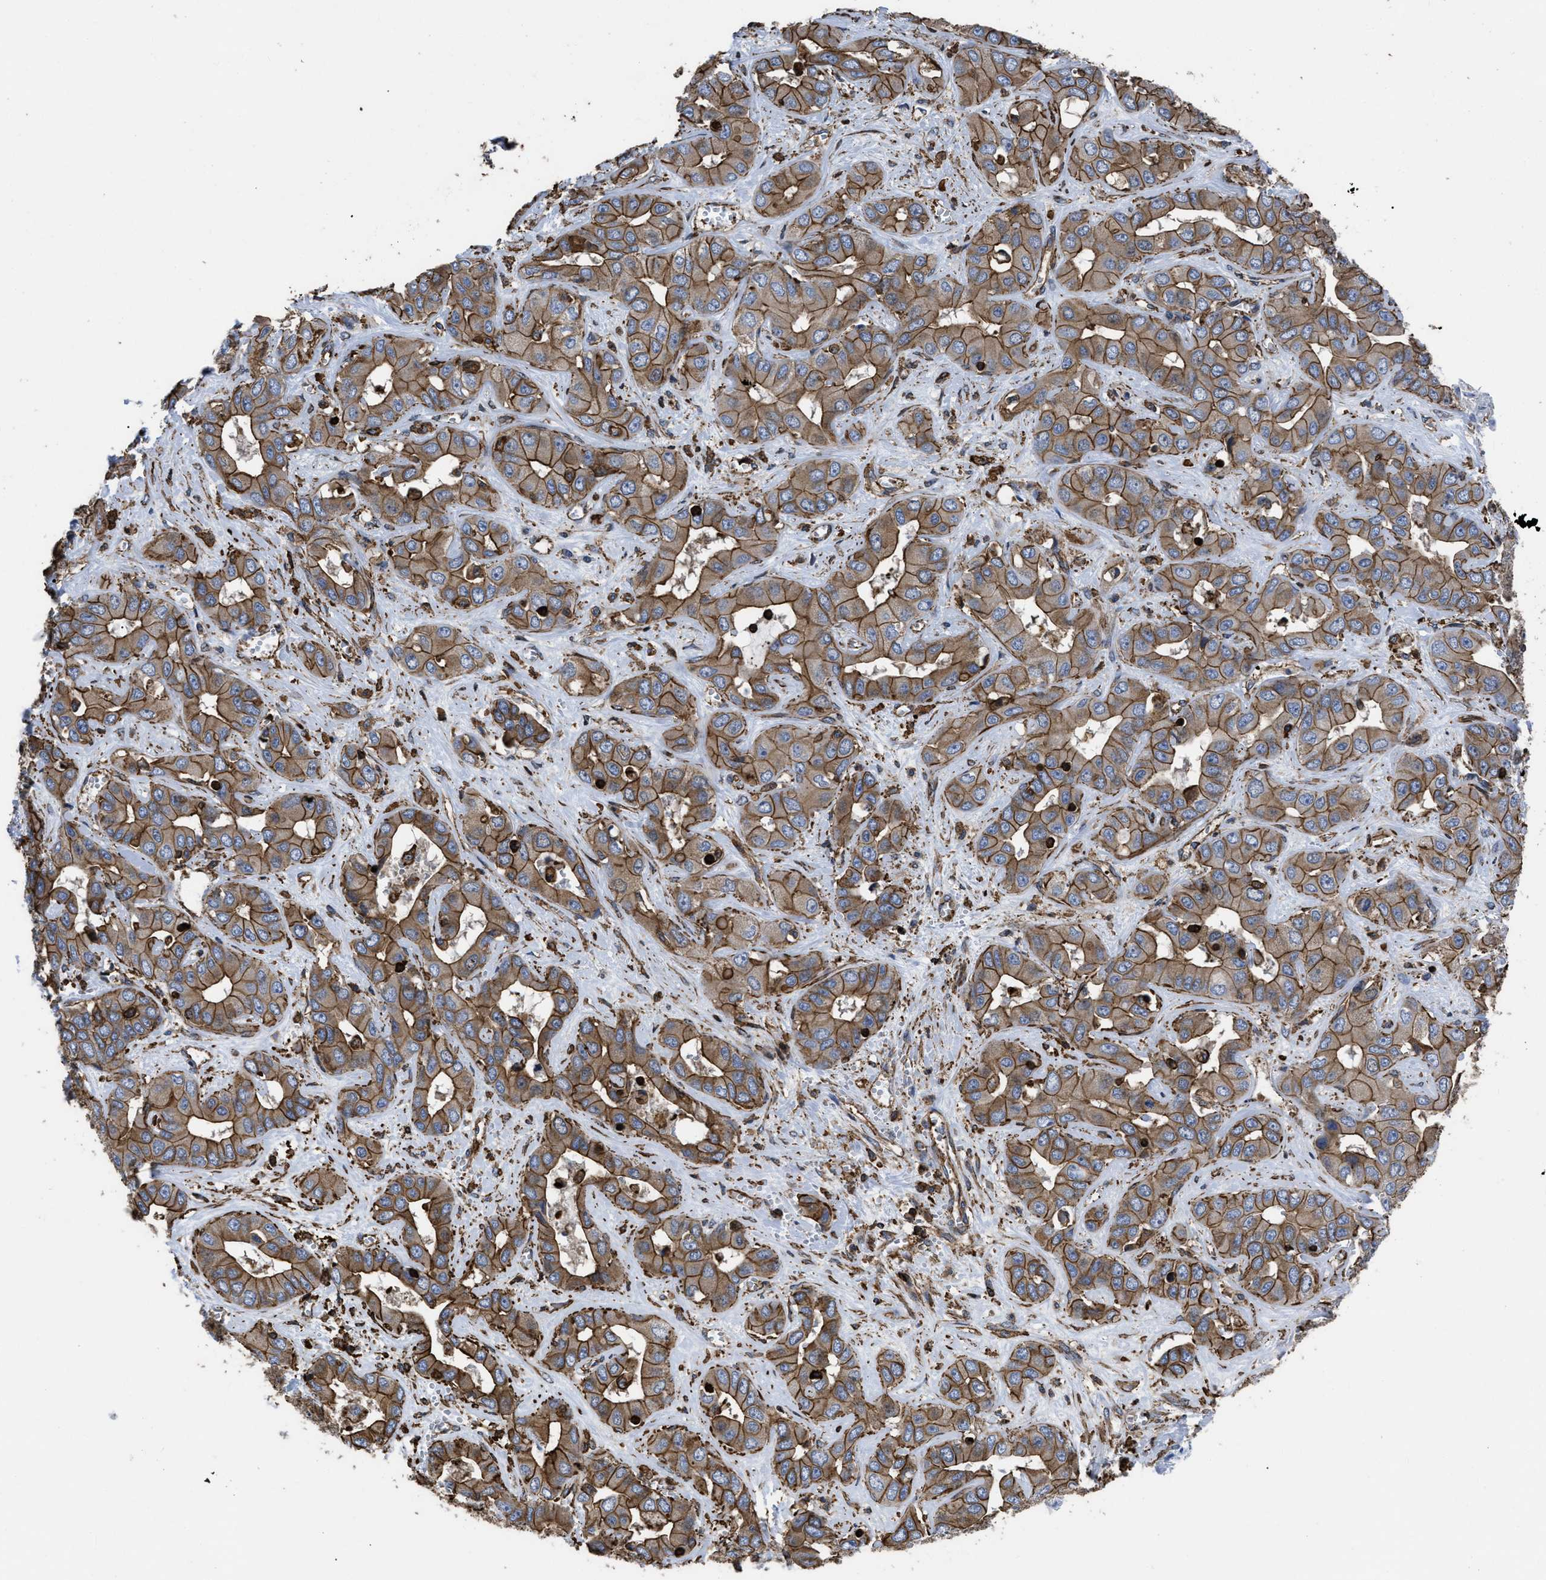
{"staining": {"intensity": "strong", "quantity": ">75%", "location": "cytoplasmic/membranous"}, "tissue": "liver cancer", "cell_type": "Tumor cells", "image_type": "cancer", "snomed": [{"axis": "morphology", "description": "Cholangiocarcinoma"}, {"axis": "topography", "description": "Liver"}], "caption": "This is a photomicrograph of immunohistochemistry staining of liver cancer (cholangiocarcinoma), which shows strong positivity in the cytoplasmic/membranous of tumor cells.", "gene": "SCUBE2", "patient": {"sex": "female", "age": 52}}